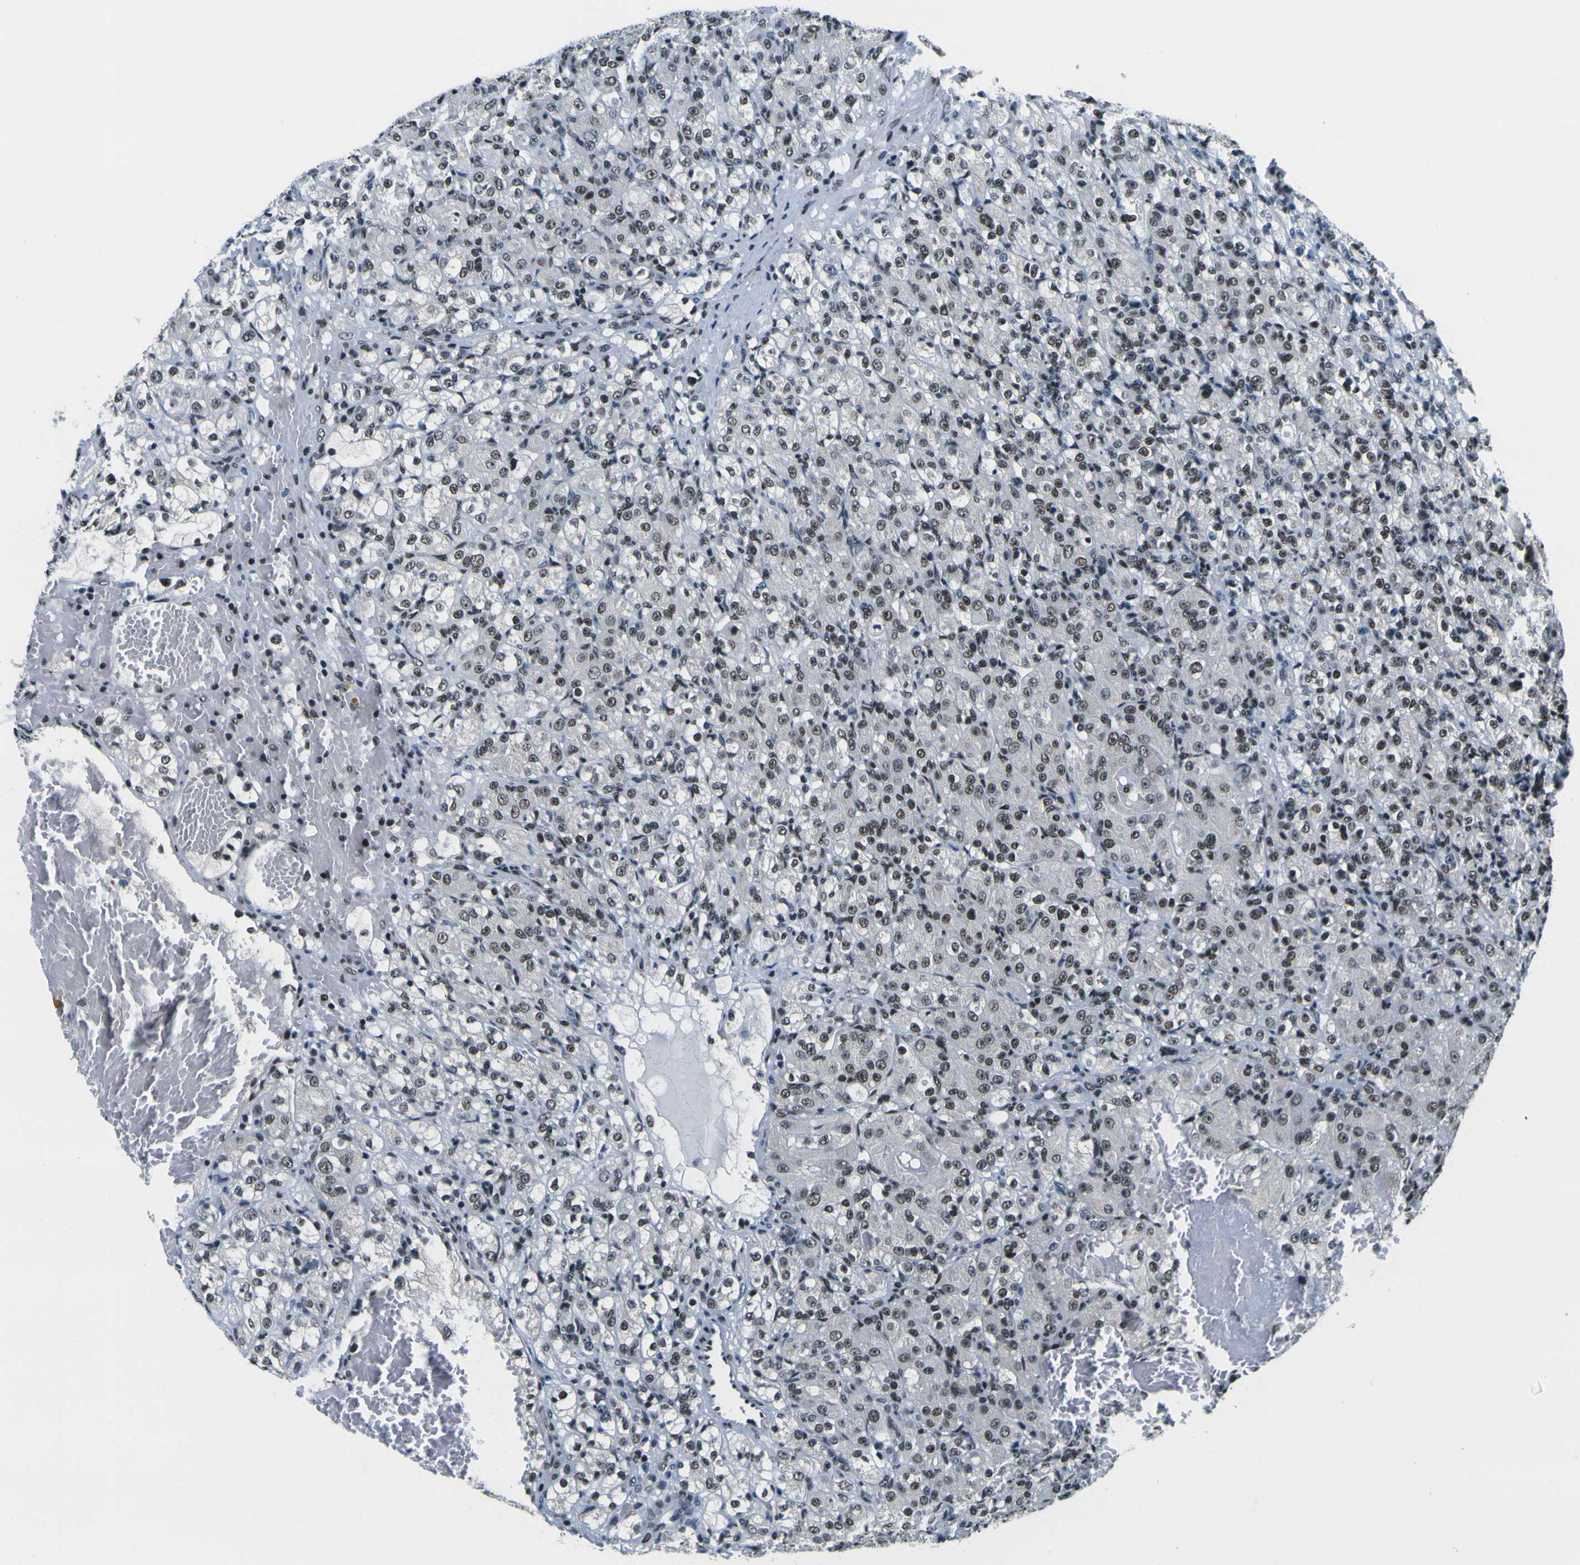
{"staining": {"intensity": "strong", "quantity": ">75%", "location": "nuclear"}, "tissue": "renal cancer", "cell_type": "Tumor cells", "image_type": "cancer", "snomed": [{"axis": "morphology", "description": "Adenocarcinoma, NOS"}, {"axis": "topography", "description": "Kidney"}], "caption": "There is high levels of strong nuclear expression in tumor cells of renal adenocarcinoma, as demonstrated by immunohistochemical staining (brown color).", "gene": "SP1", "patient": {"sex": "male", "age": 61}}